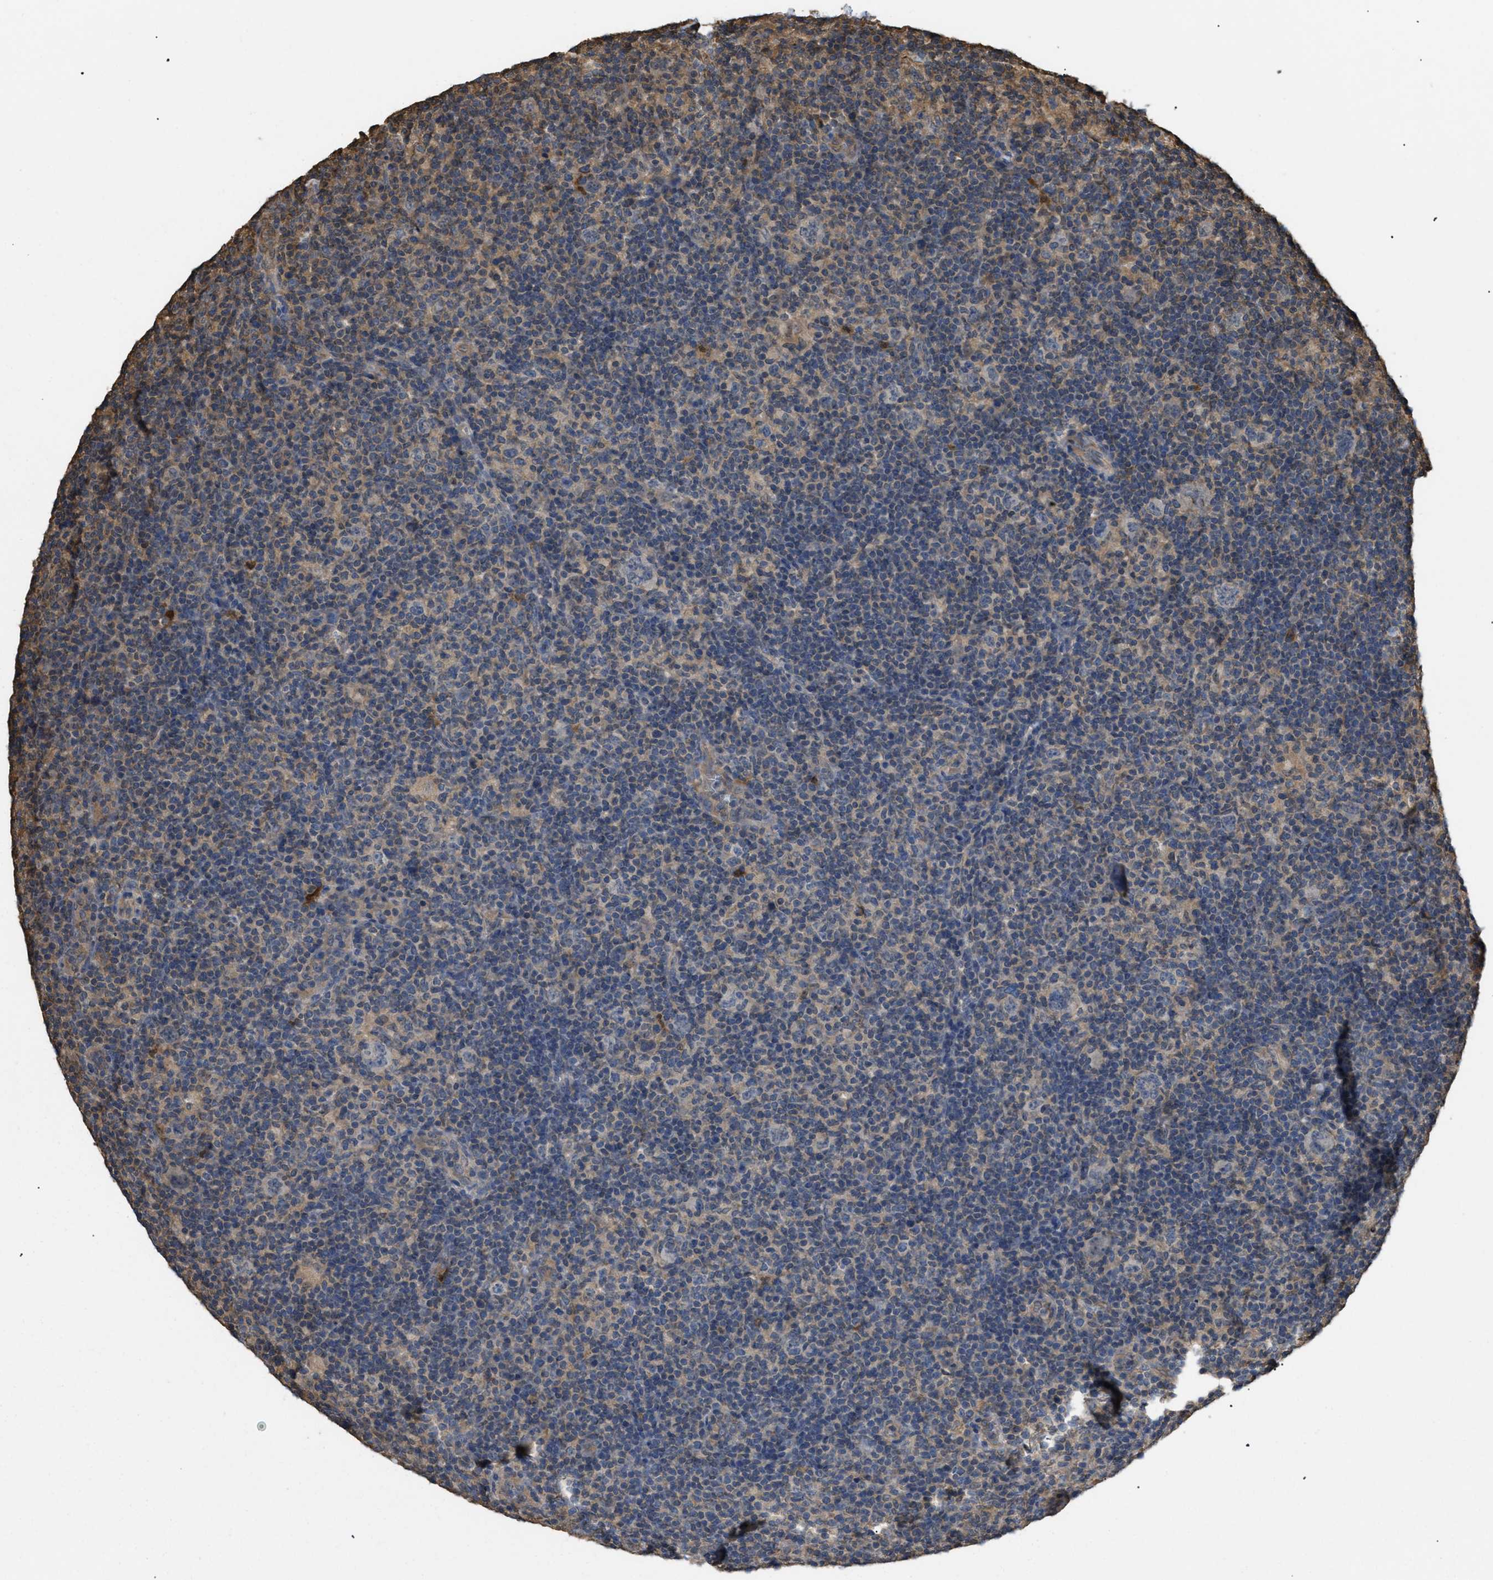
{"staining": {"intensity": "negative", "quantity": "none", "location": "none"}, "tissue": "lymphoma", "cell_type": "Tumor cells", "image_type": "cancer", "snomed": [{"axis": "morphology", "description": "Hodgkin's disease, NOS"}, {"axis": "topography", "description": "Lymph node"}], "caption": "This is an IHC micrograph of human lymphoma. There is no expression in tumor cells.", "gene": "CALM1", "patient": {"sex": "female", "age": 57}}